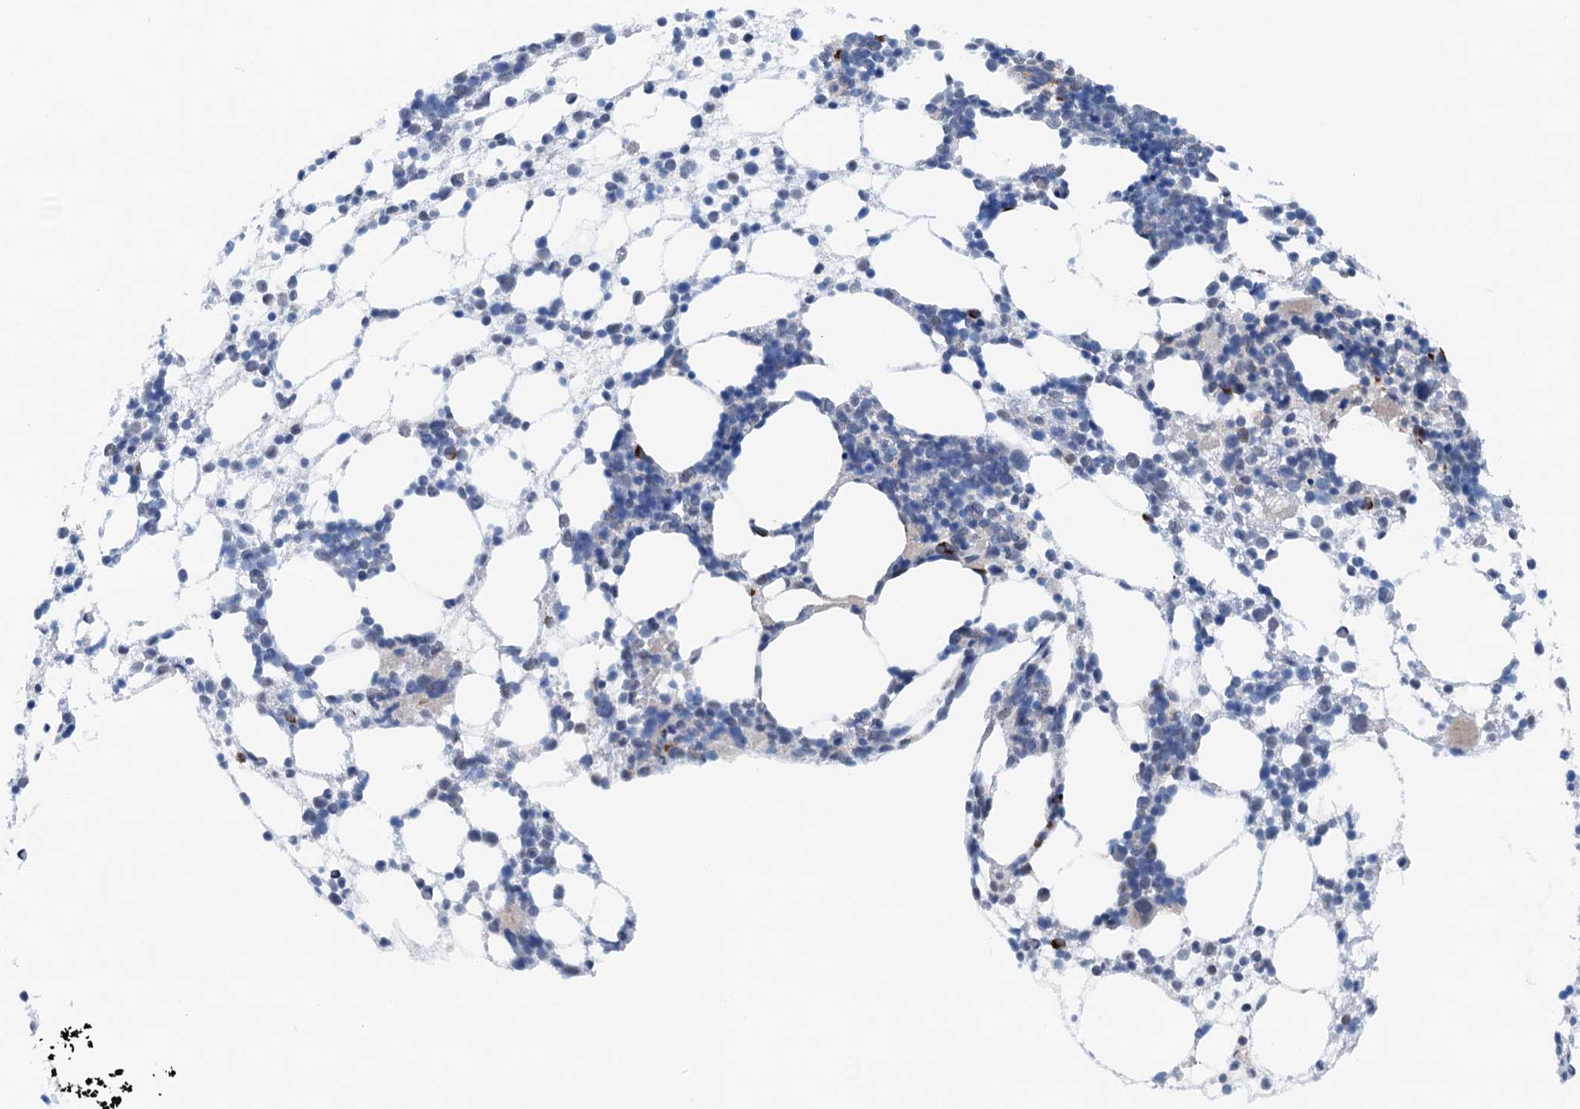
{"staining": {"intensity": "moderate", "quantity": "<25%", "location": "cytoplasmic/membranous"}, "tissue": "bone marrow", "cell_type": "Hematopoietic cells", "image_type": "normal", "snomed": [{"axis": "morphology", "description": "Normal tissue, NOS"}, {"axis": "topography", "description": "Bone marrow"}], "caption": "Protein analysis of unremarkable bone marrow shows moderate cytoplasmic/membranous positivity in about <25% of hematopoietic cells. Using DAB (3,3'-diaminobenzidine) (brown) and hematoxylin (blue) stains, captured at high magnification using brightfield microscopy.", "gene": "SHLD1", "patient": {"sex": "female", "age": 57}}